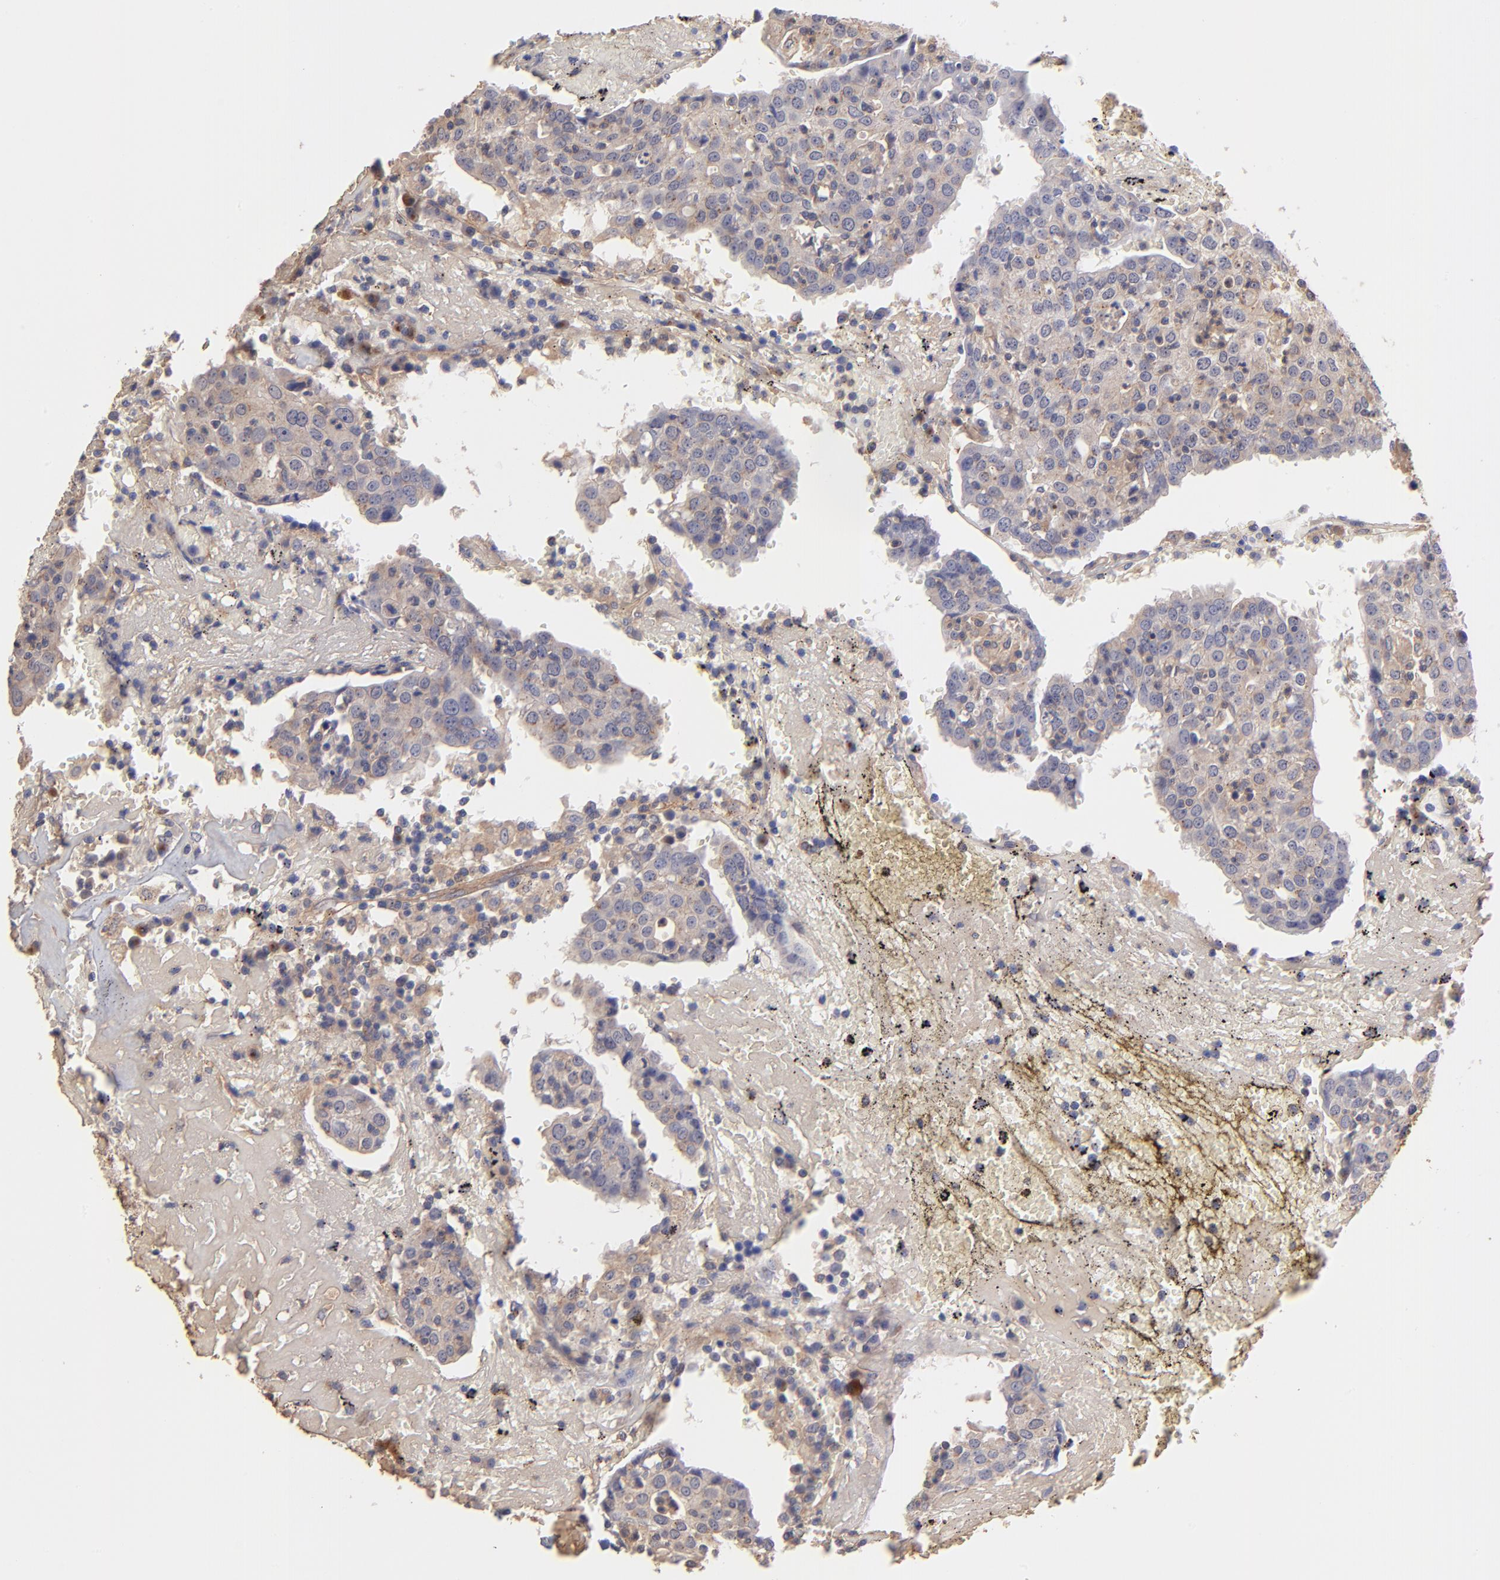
{"staining": {"intensity": "weak", "quantity": "<25%", "location": "cytoplasmic/membranous"}, "tissue": "head and neck cancer", "cell_type": "Tumor cells", "image_type": "cancer", "snomed": [{"axis": "morphology", "description": "Adenocarcinoma, NOS"}, {"axis": "topography", "description": "Salivary gland"}, {"axis": "topography", "description": "Head-Neck"}], "caption": "Head and neck cancer stained for a protein using IHC displays no expression tumor cells.", "gene": "ASB7", "patient": {"sex": "female", "age": 65}}